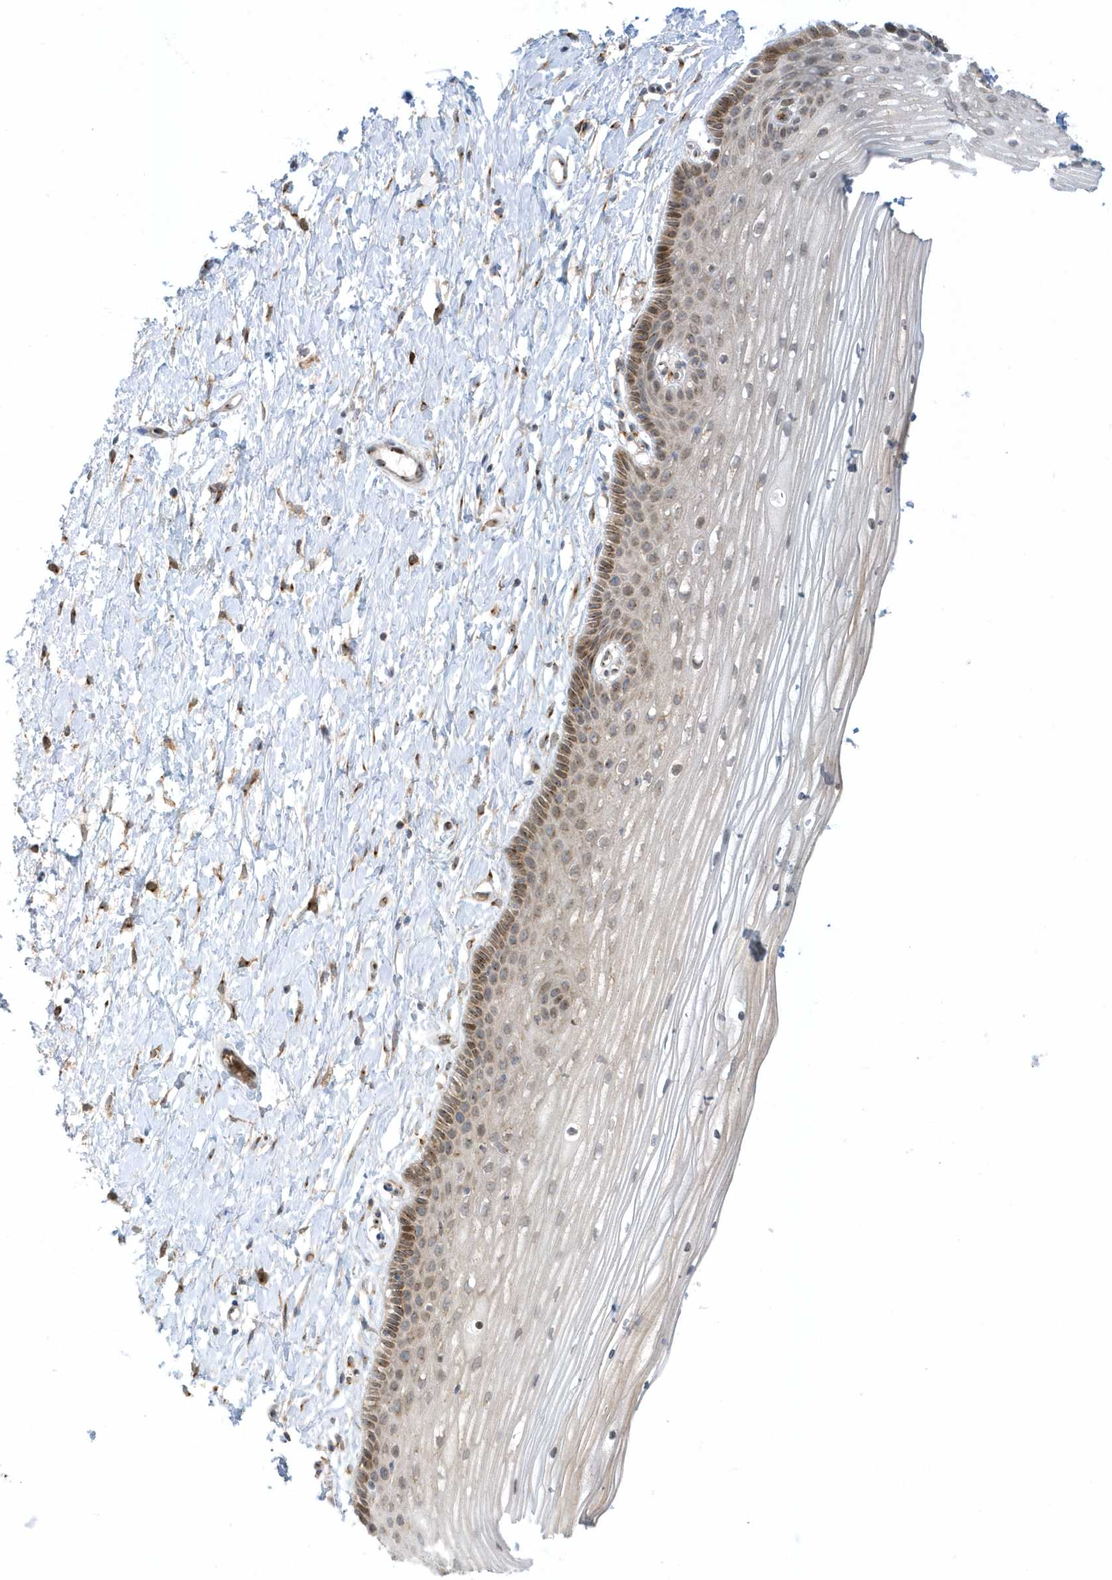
{"staining": {"intensity": "moderate", "quantity": "25%-75%", "location": "cytoplasmic/membranous"}, "tissue": "vagina", "cell_type": "Squamous epithelial cells", "image_type": "normal", "snomed": [{"axis": "morphology", "description": "Normal tissue, NOS"}, {"axis": "topography", "description": "Vagina"}, {"axis": "topography", "description": "Cervix"}], "caption": "IHC of benign human vagina reveals medium levels of moderate cytoplasmic/membranous expression in about 25%-75% of squamous epithelial cells.", "gene": "RPP40", "patient": {"sex": "female", "age": 40}}